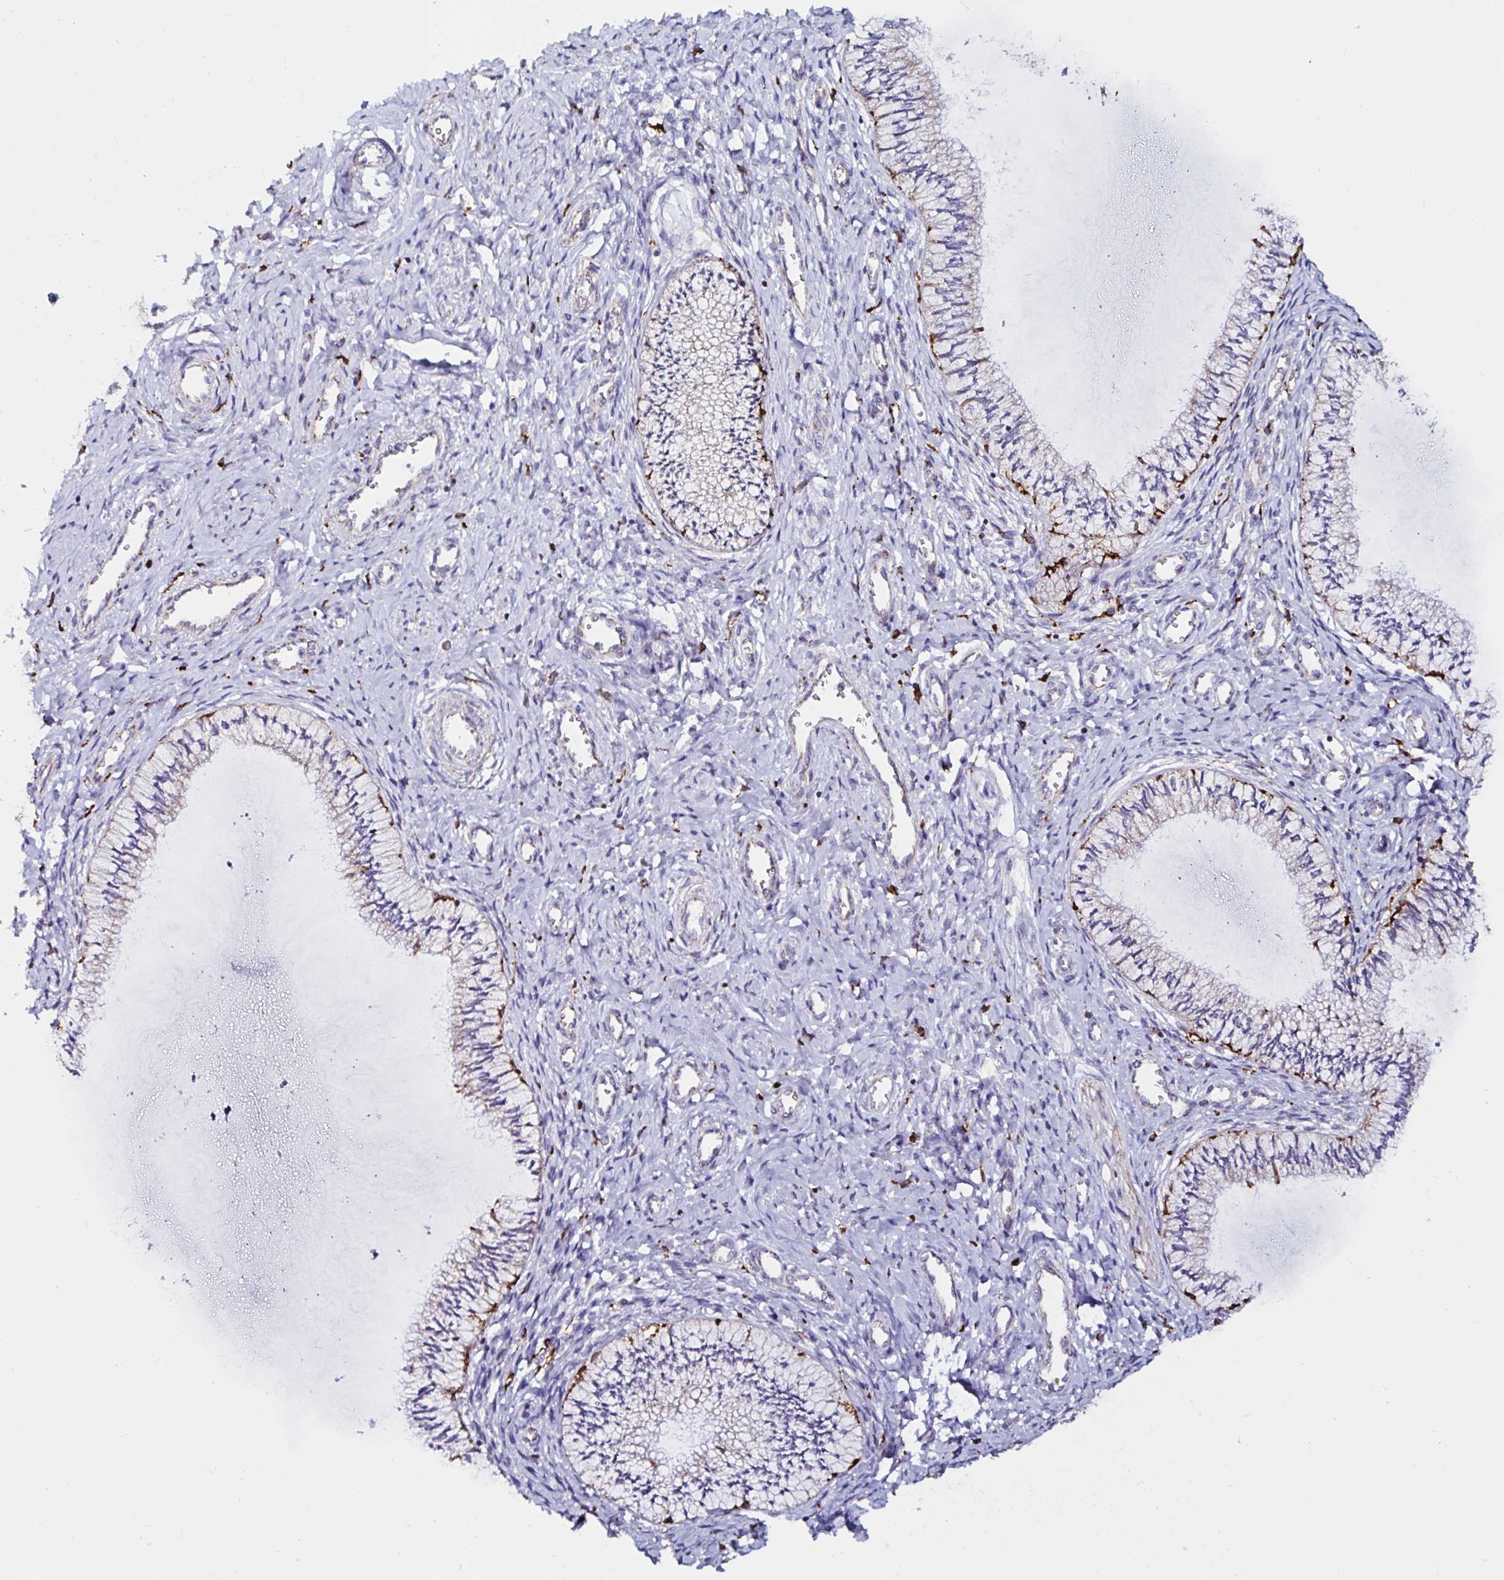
{"staining": {"intensity": "negative", "quantity": "none", "location": "none"}, "tissue": "cervix", "cell_type": "Glandular cells", "image_type": "normal", "snomed": [{"axis": "morphology", "description": "Normal tissue, NOS"}, {"axis": "topography", "description": "Cervix"}], "caption": "A photomicrograph of human cervix is negative for staining in glandular cells. (DAB (3,3'-diaminobenzidine) immunohistochemistry, high magnification).", "gene": "MSR1", "patient": {"sex": "female", "age": 24}}